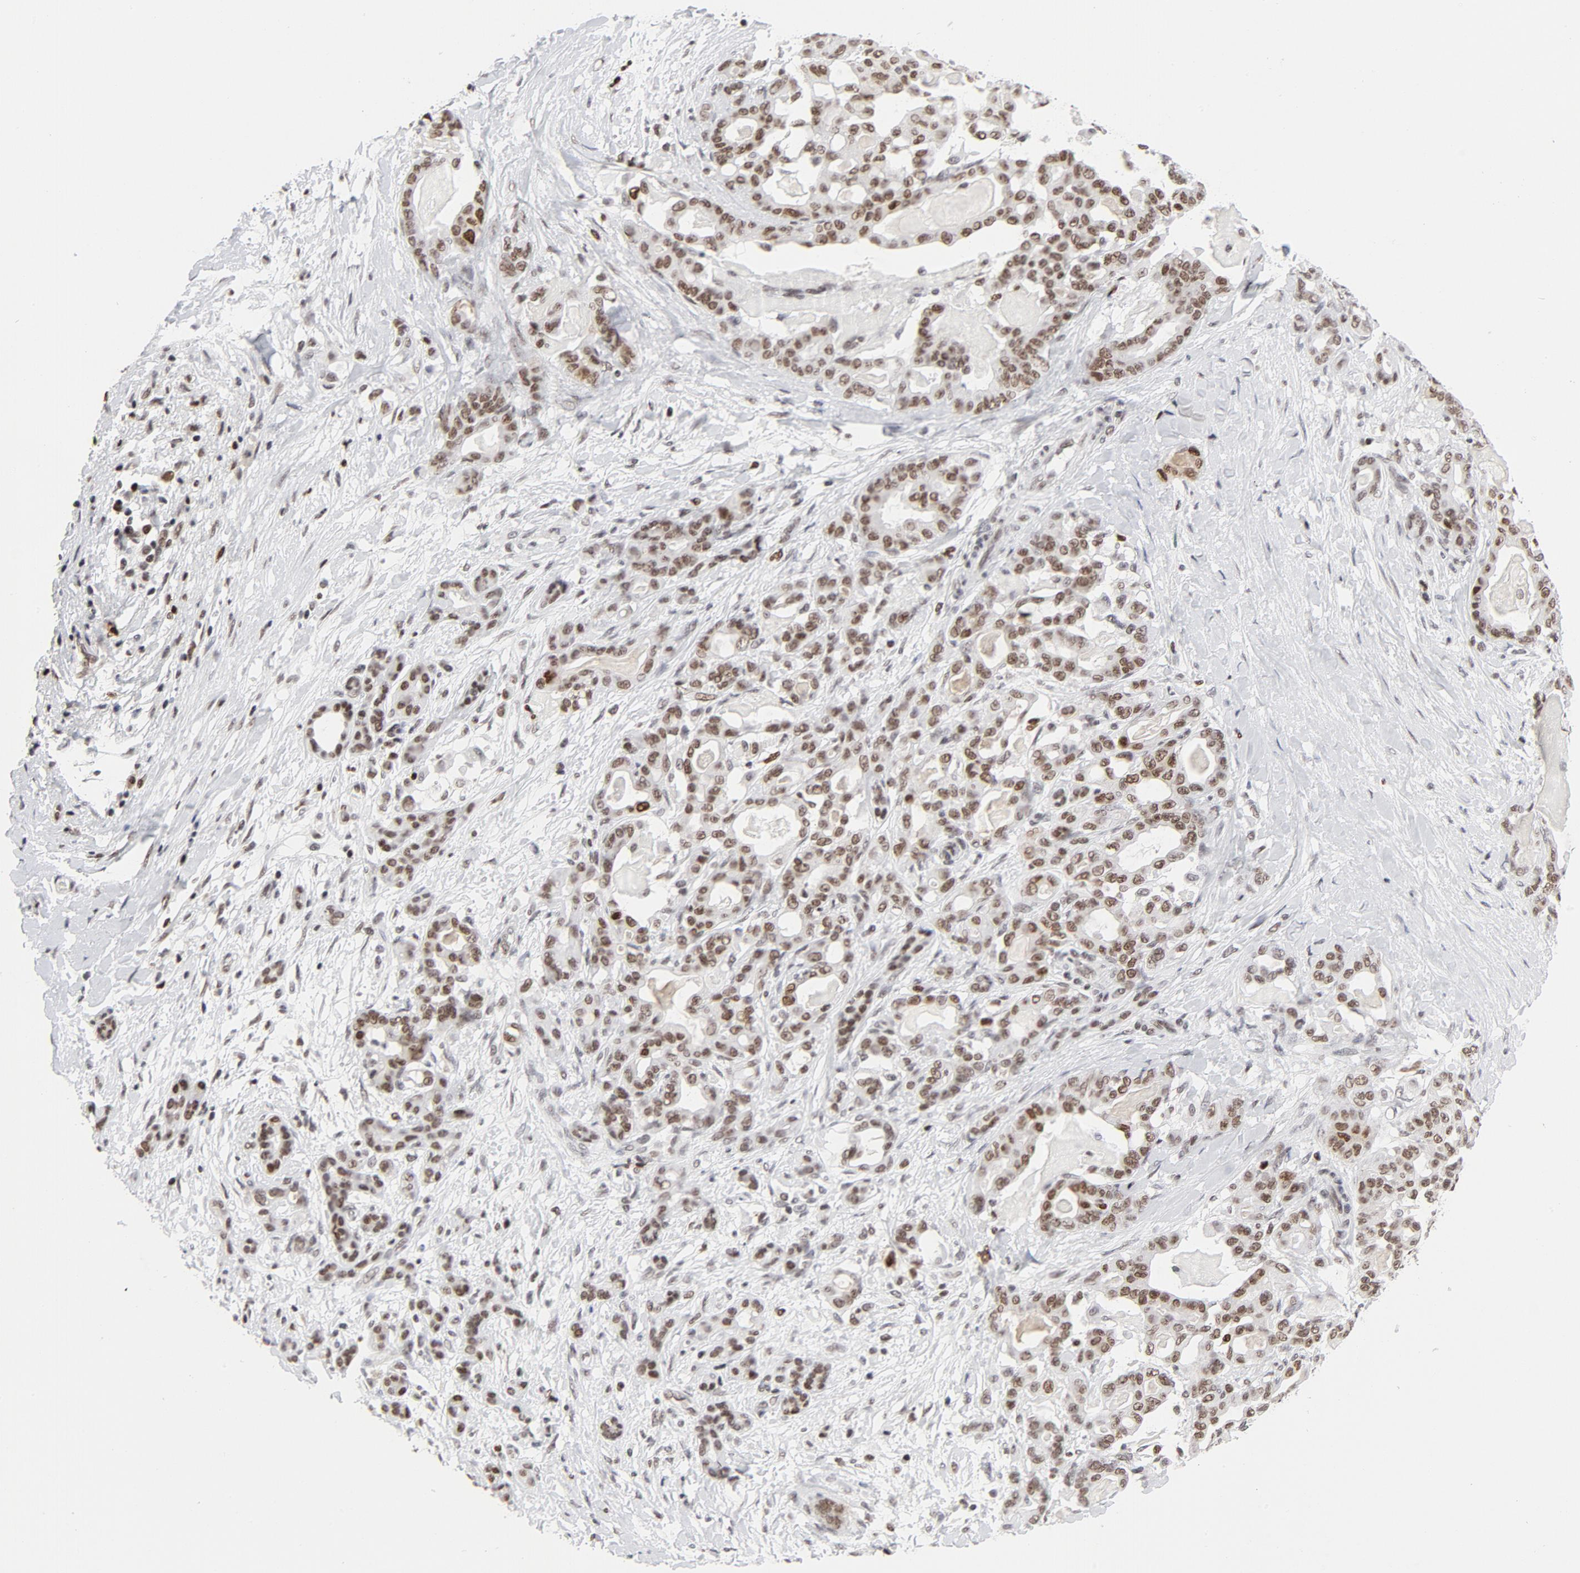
{"staining": {"intensity": "moderate", "quantity": ">75%", "location": "nuclear"}, "tissue": "pancreatic cancer", "cell_type": "Tumor cells", "image_type": "cancer", "snomed": [{"axis": "morphology", "description": "Adenocarcinoma, NOS"}, {"axis": "topography", "description": "Pancreas"}], "caption": "Tumor cells demonstrate medium levels of moderate nuclear expression in approximately >75% of cells in adenocarcinoma (pancreatic). The protein of interest is shown in brown color, while the nuclei are stained blue.", "gene": "RFC4", "patient": {"sex": "male", "age": 63}}